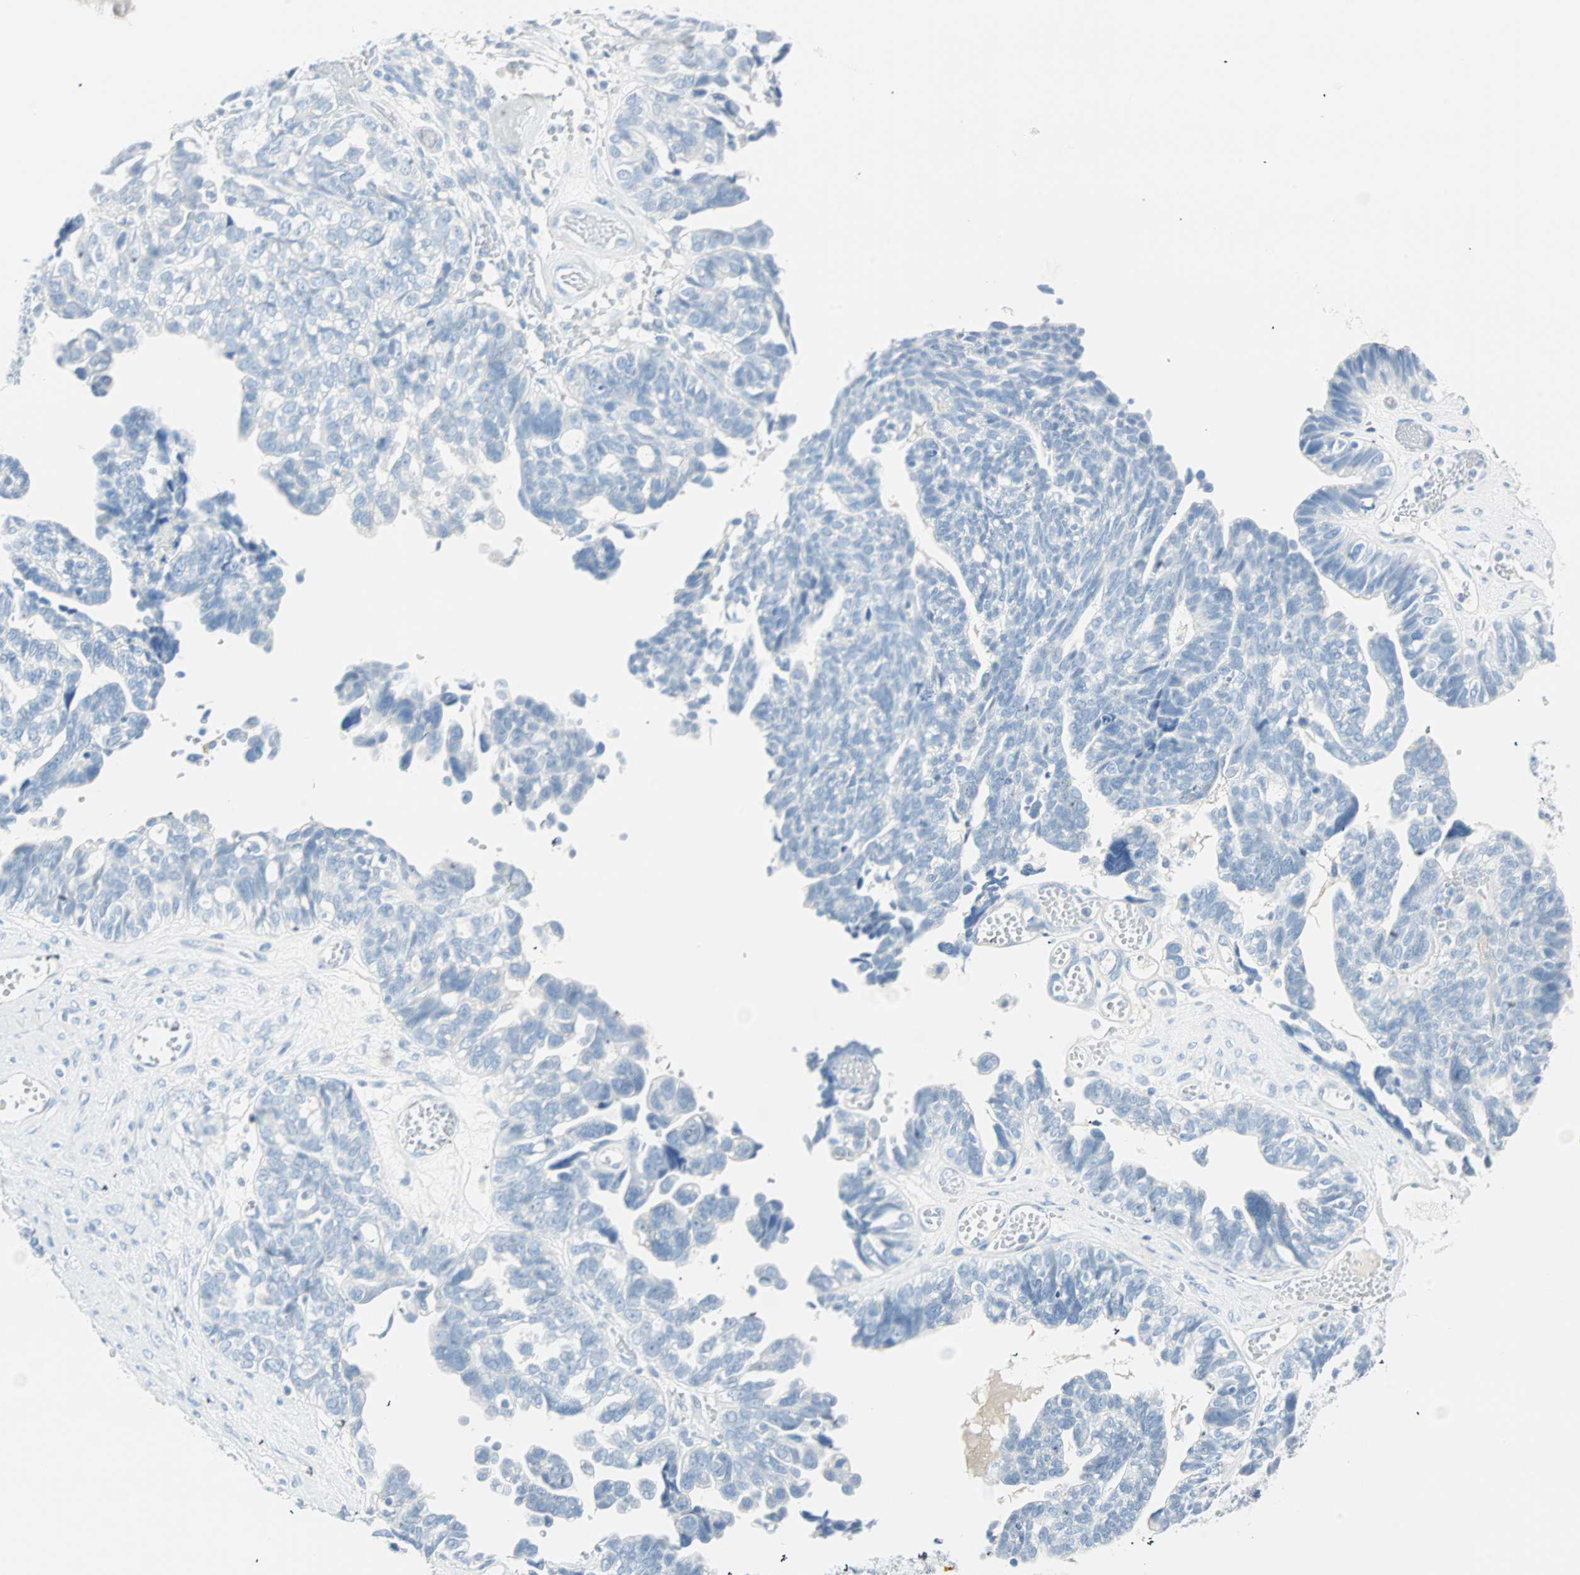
{"staining": {"intensity": "negative", "quantity": "none", "location": "none"}, "tissue": "ovarian cancer", "cell_type": "Tumor cells", "image_type": "cancer", "snomed": [{"axis": "morphology", "description": "Cystadenocarcinoma, serous, NOS"}, {"axis": "topography", "description": "Ovary"}], "caption": "Tumor cells are negative for protein expression in human ovarian serous cystadenocarcinoma.", "gene": "NES", "patient": {"sex": "female", "age": 79}}